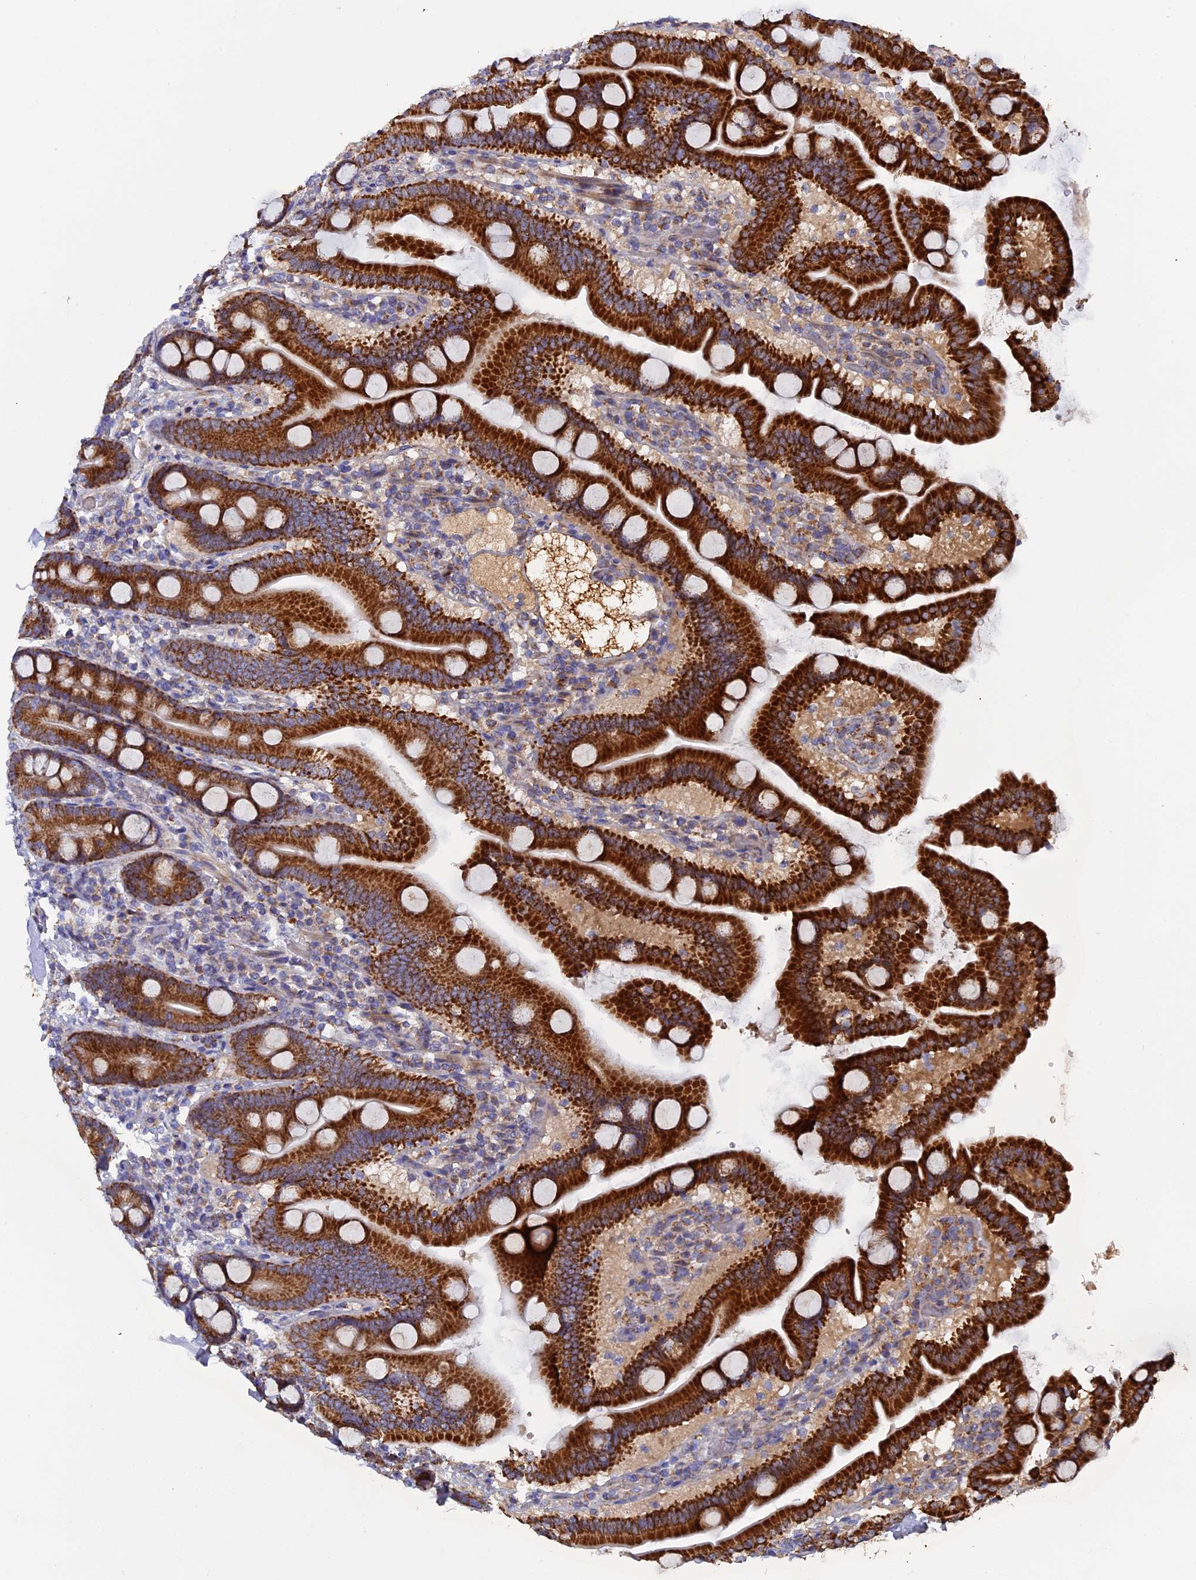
{"staining": {"intensity": "strong", "quantity": ">75%", "location": "cytoplasmic/membranous"}, "tissue": "duodenum", "cell_type": "Glandular cells", "image_type": "normal", "snomed": [{"axis": "morphology", "description": "Normal tissue, NOS"}, {"axis": "topography", "description": "Duodenum"}], "caption": "About >75% of glandular cells in benign duodenum show strong cytoplasmic/membranous protein expression as visualized by brown immunohistochemical staining.", "gene": "TGFA", "patient": {"sex": "male", "age": 55}}